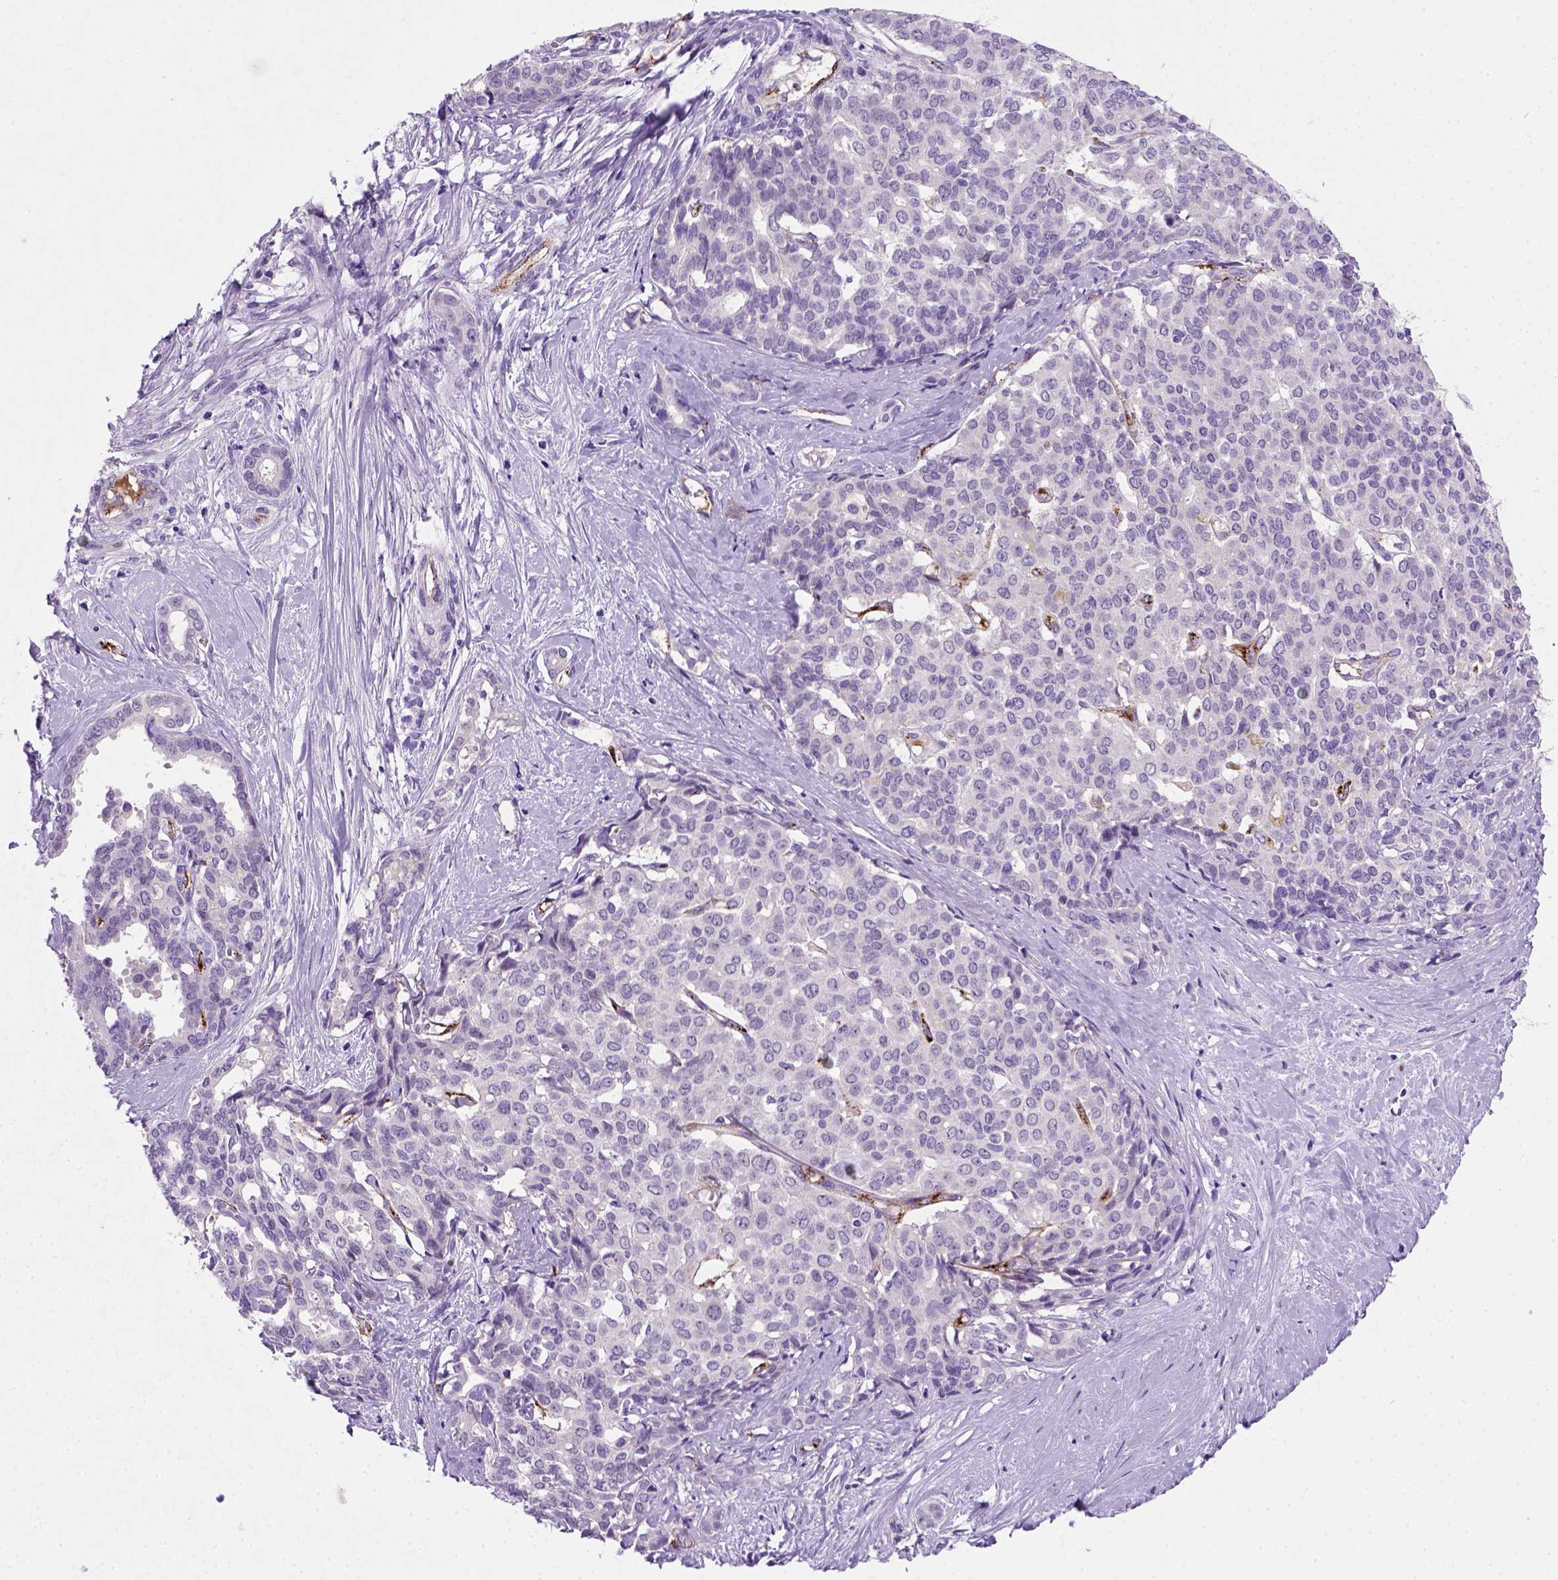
{"staining": {"intensity": "negative", "quantity": "none", "location": "none"}, "tissue": "liver cancer", "cell_type": "Tumor cells", "image_type": "cancer", "snomed": [{"axis": "morphology", "description": "Cholangiocarcinoma"}, {"axis": "topography", "description": "Liver"}], "caption": "This is an immunohistochemistry (IHC) photomicrograph of human liver cancer (cholangiocarcinoma). There is no positivity in tumor cells.", "gene": "VWF", "patient": {"sex": "female", "age": 47}}